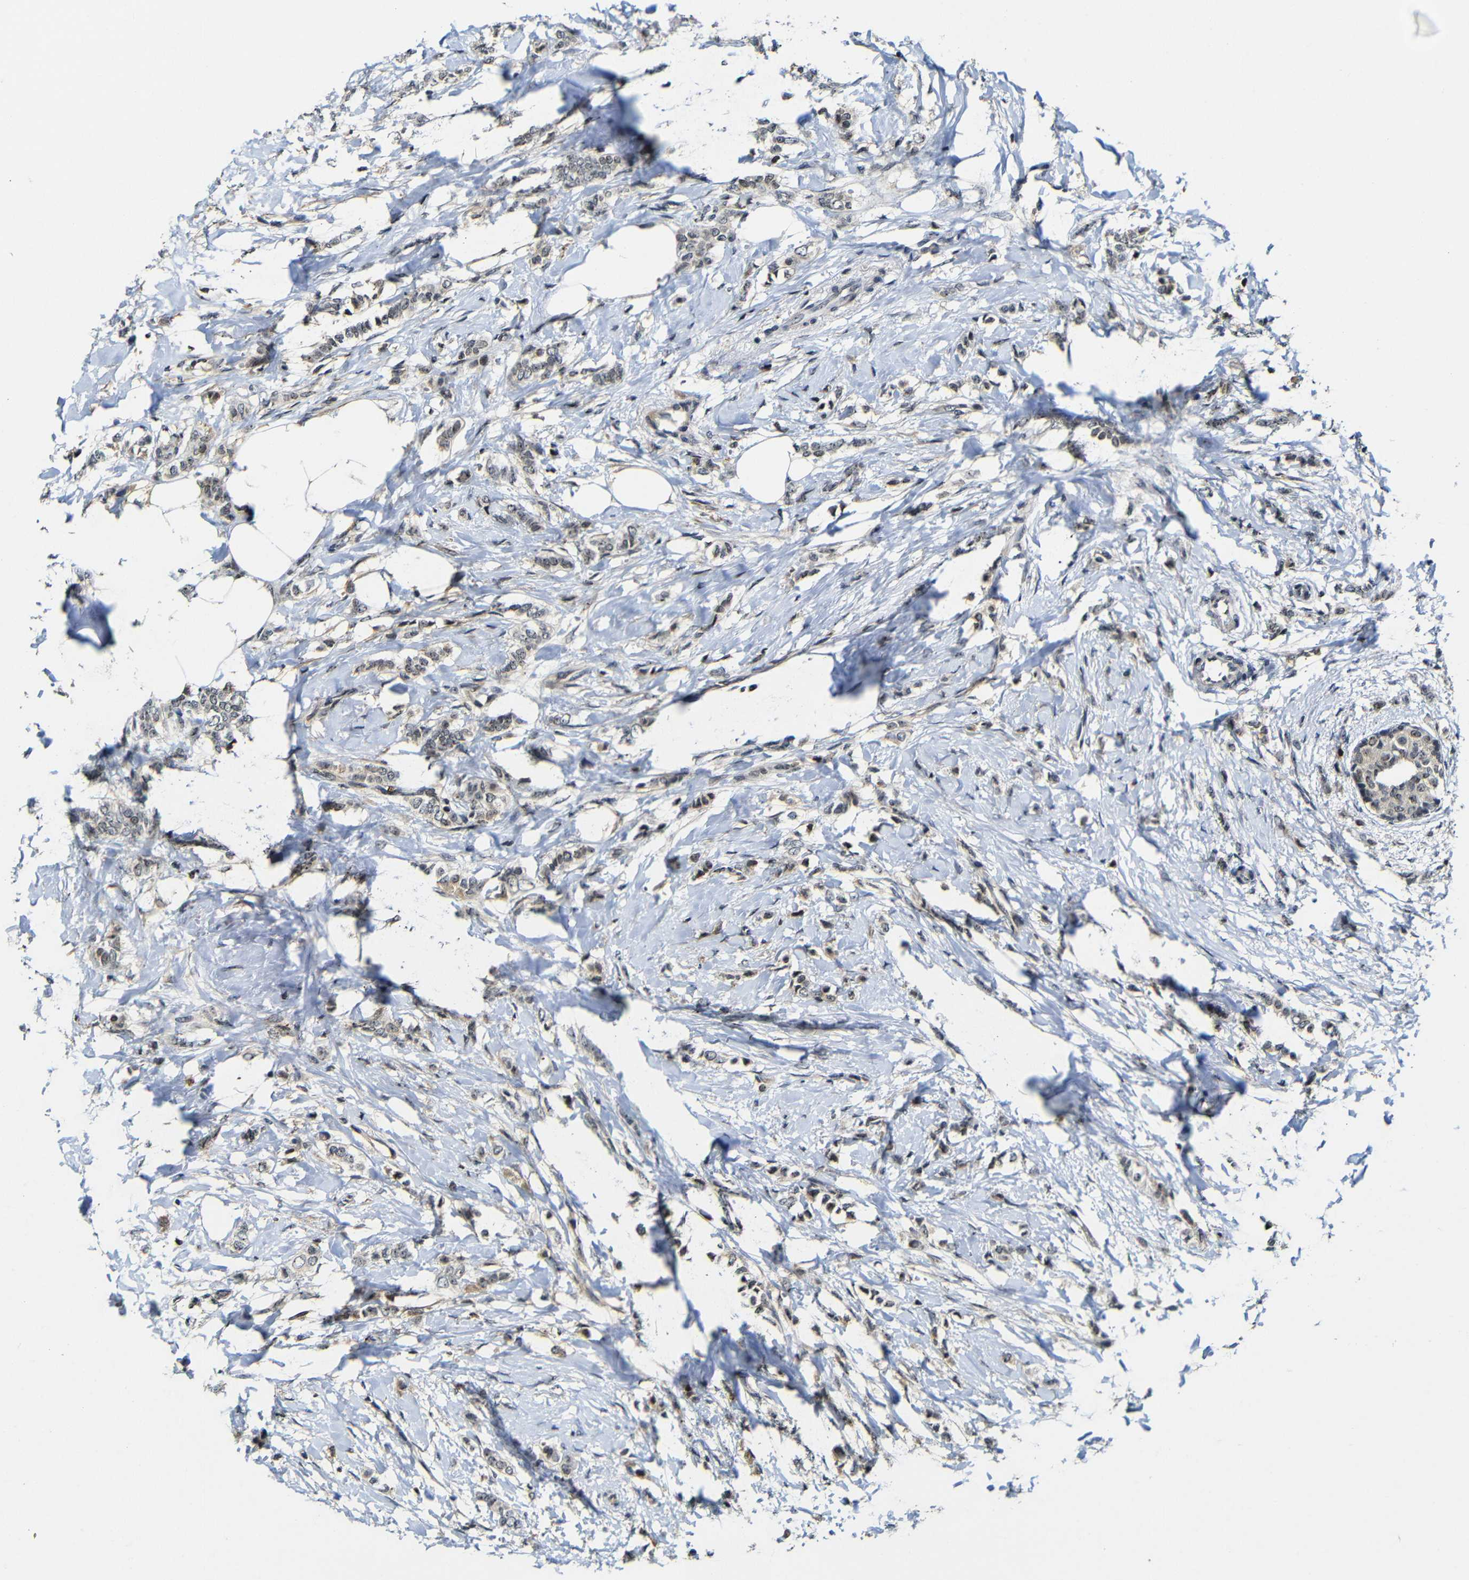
{"staining": {"intensity": "weak", "quantity": ">75%", "location": "cytoplasmic/membranous,nuclear"}, "tissue": "breast cancer", "cell_type": "Tumor cells", "image_type": "cancer", "snomed": [{"axis": "morphology", "description": "Lobular carcinoma, in situ"}, {"axis": "morphology", "description": "Lobular carcinoma"}, {"axis": "topography", "description": "Breast"}], "caption": "The image displays a brown stain indicating the presence of a protein in the cytoplasmic/membranous and nuclear of tumor cells in lobular carcinoma in situ (breast).", "gene": "MYC", "patient": {"sex": "female", "age": 41}}